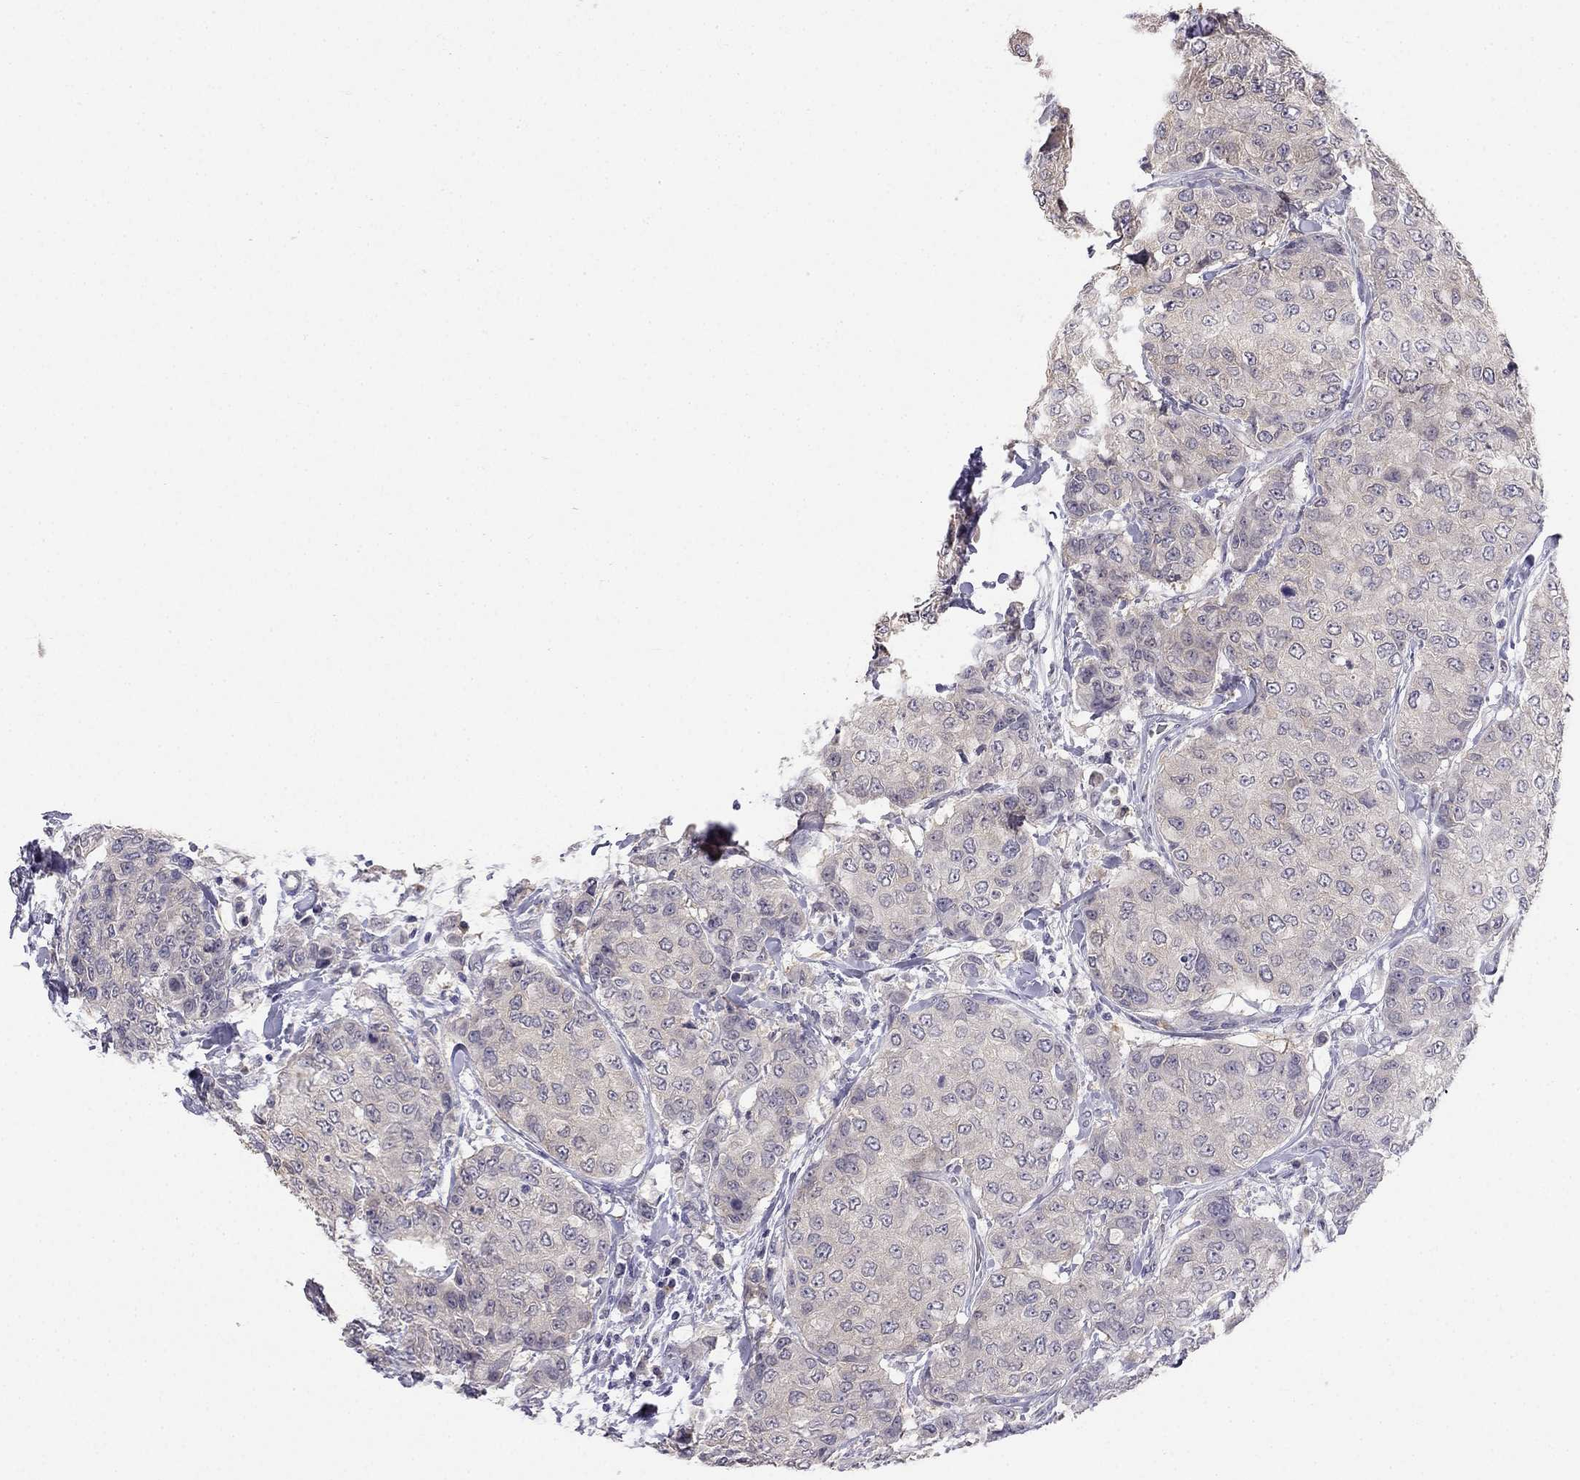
{"staining": {"intensity": "weak", "quantity": "<25%", "location": "cytoplasmic/membranous"}, "tissue": "breast cancer", "cell_type": "Tumor cells", "image_type": "cancer", "snomed": [{"axis": "morphology", "description": "Duct carcinoma"}, {"axis": "topography", "description": "Breast"}], "caption": "Immunohistochemistry (IHC) of human breast infiltrating ductal carcinoma demonstrates no expression in tumor cells. The staining is performed using DAB brown chromogen with nuclei counter-stained in using hematoxylin.", "gene": "C16orf89", "patient": {"sex": "female", "age": 27}}